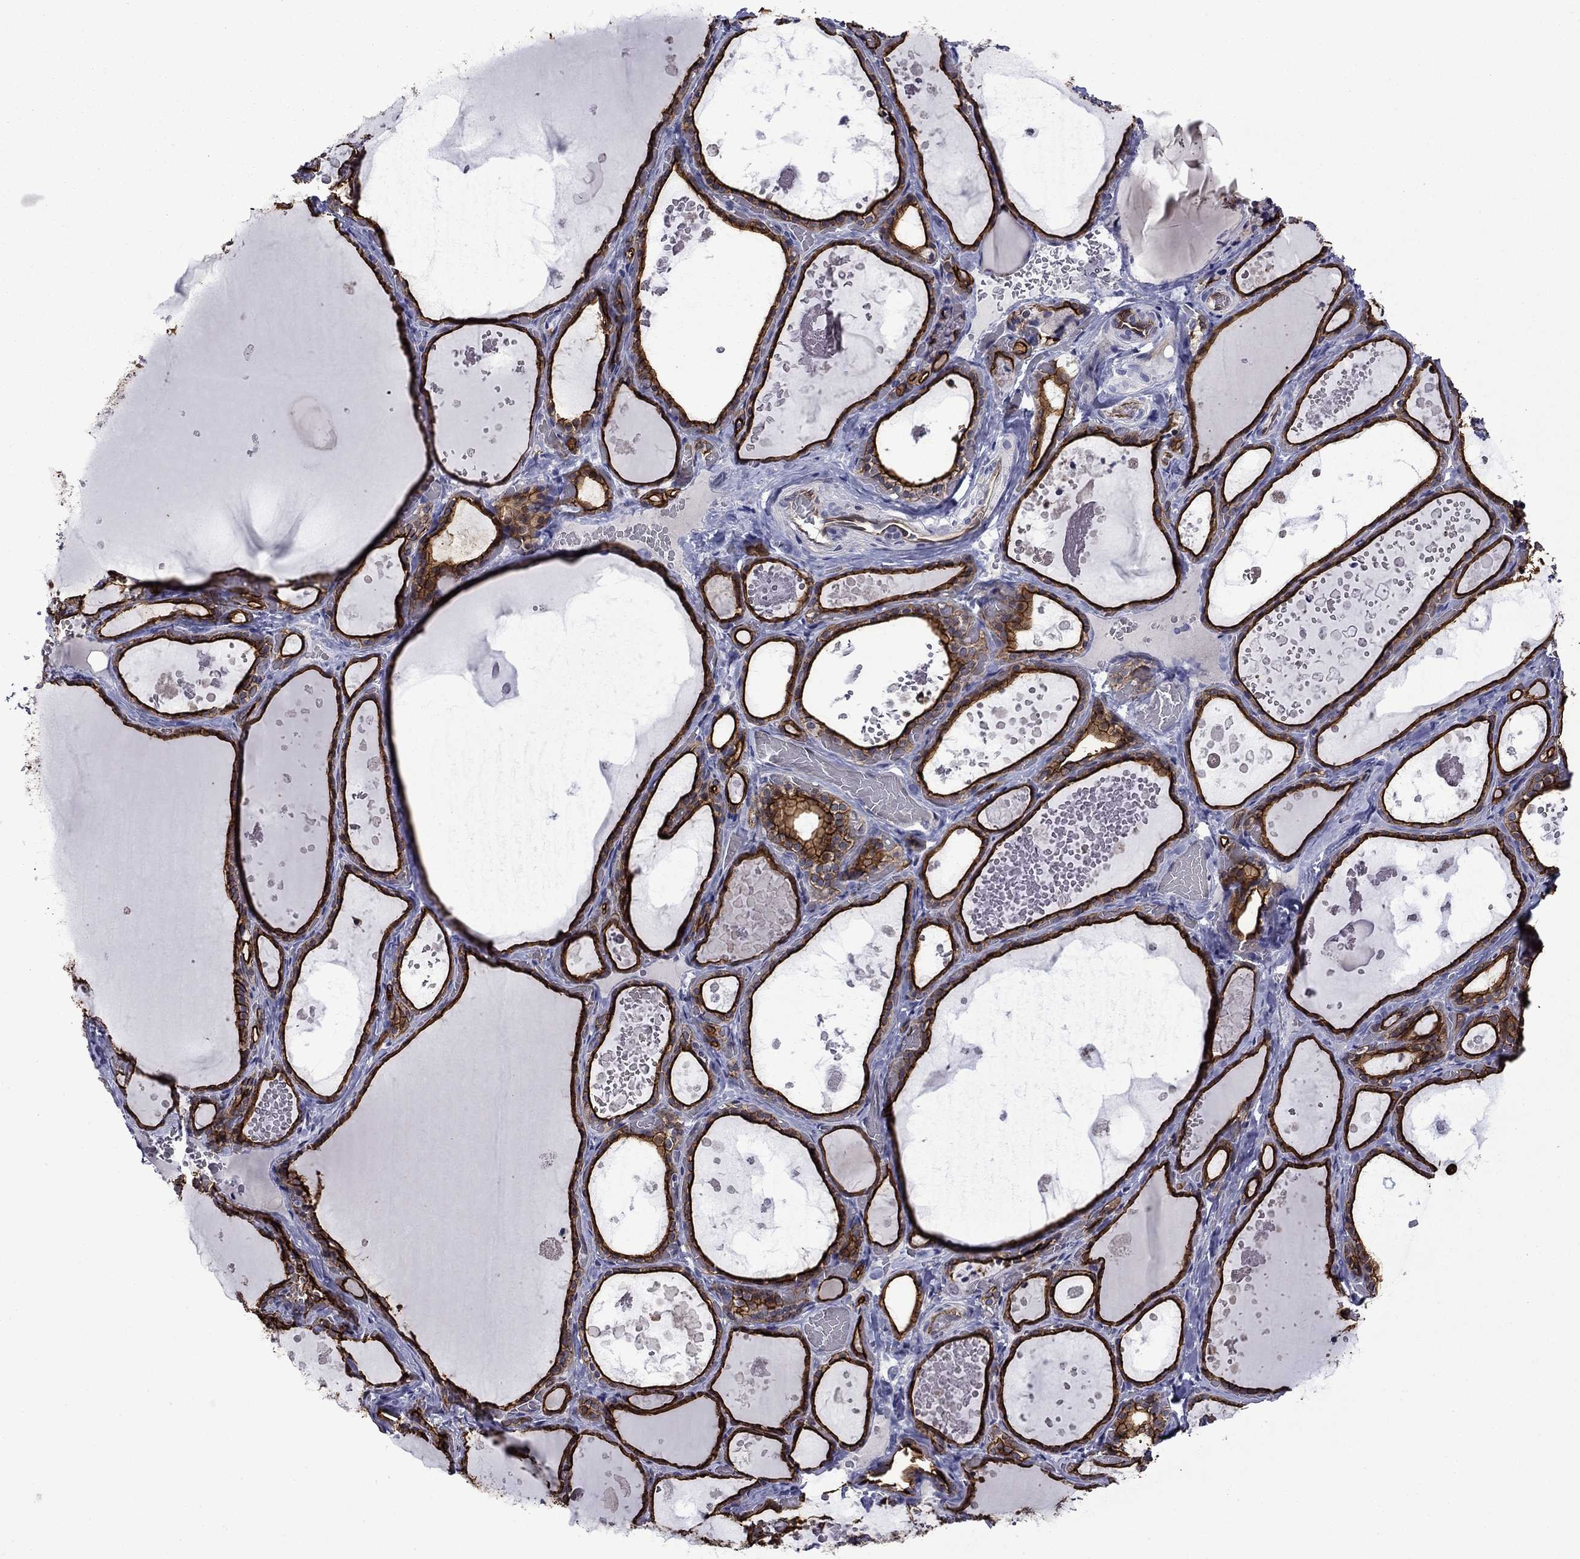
{"staining": {"intensity": "strong", "quantity": ">75%", "location": "cytoplasmic/membranous"}, "tissue": "thyroid gland", "cell_type": "Glandular cells", "image_type": "normal", "snomed": [{"axis": "morphology", "description": "Normal tissue, NOS"}, {"axis": "topography", "description": "Thyroid gland"}], "caption": "A photomicrograph showing strong cytoplasmic/membranous staining in approximately >75% of glandular cells in normal thyroid gland, as visualized by brown immunohistochemical staining.", "gene": "LMO7", "patient": {"sex": "female", "age": 56}}